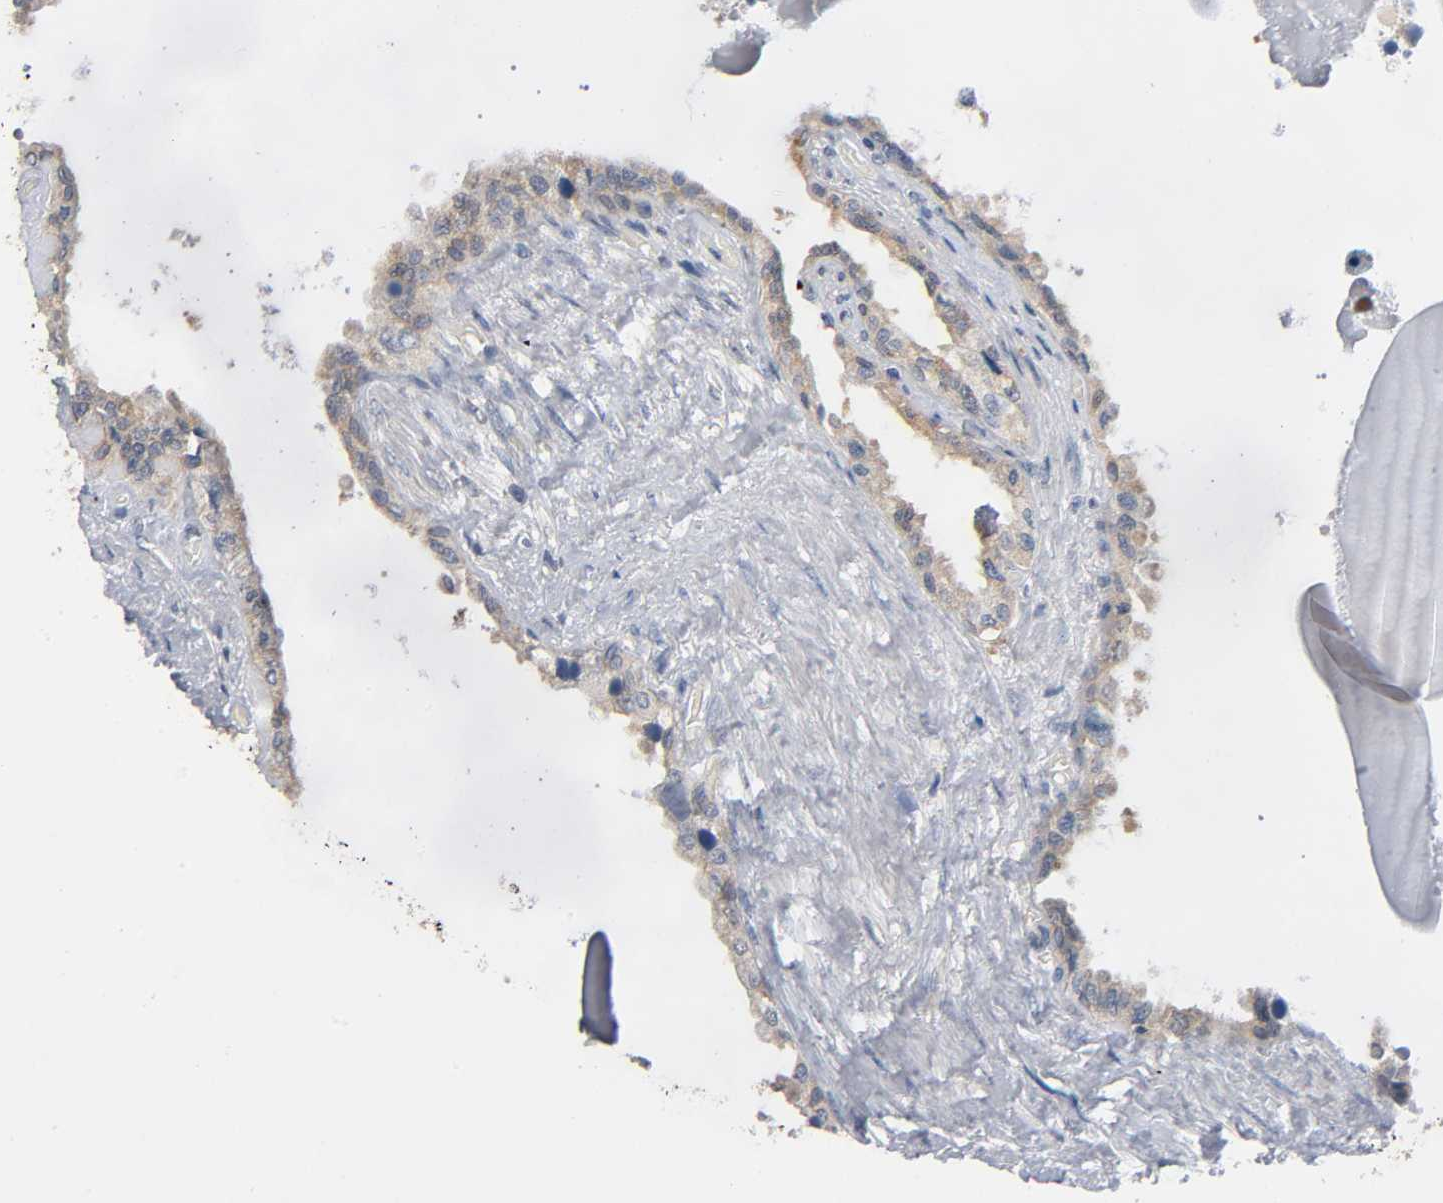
{"staining": {"intensity": "weak", "quantity": ">75%", "location": "cytoplasmic/membranous"}, "tissue": "seminal vesicle", "cell_type": "Glandular cells", "image_type": "normal", "snomed": [{"axis": "morphology", "description": "Normal tissue, NOS"}, {"axis": "morphology", "description": "Inflammation, NOS"}, {"axis": "topography", "description": "Urinary bladder"}, {"axis": "topography", "description": "Prostate"}, {"axis": "topography", "description": "Seminal veicle"}], "caption": "Immunohistochemical staining of unremarkable seminal vesicle displays weak cytoplasmic/membranous protein expression in about >75% of glandular cells. (IHC, brightfield microscopy, high magnification).", "gene": "HDAC6", "patient": {"sex": "male", "age": 82}}